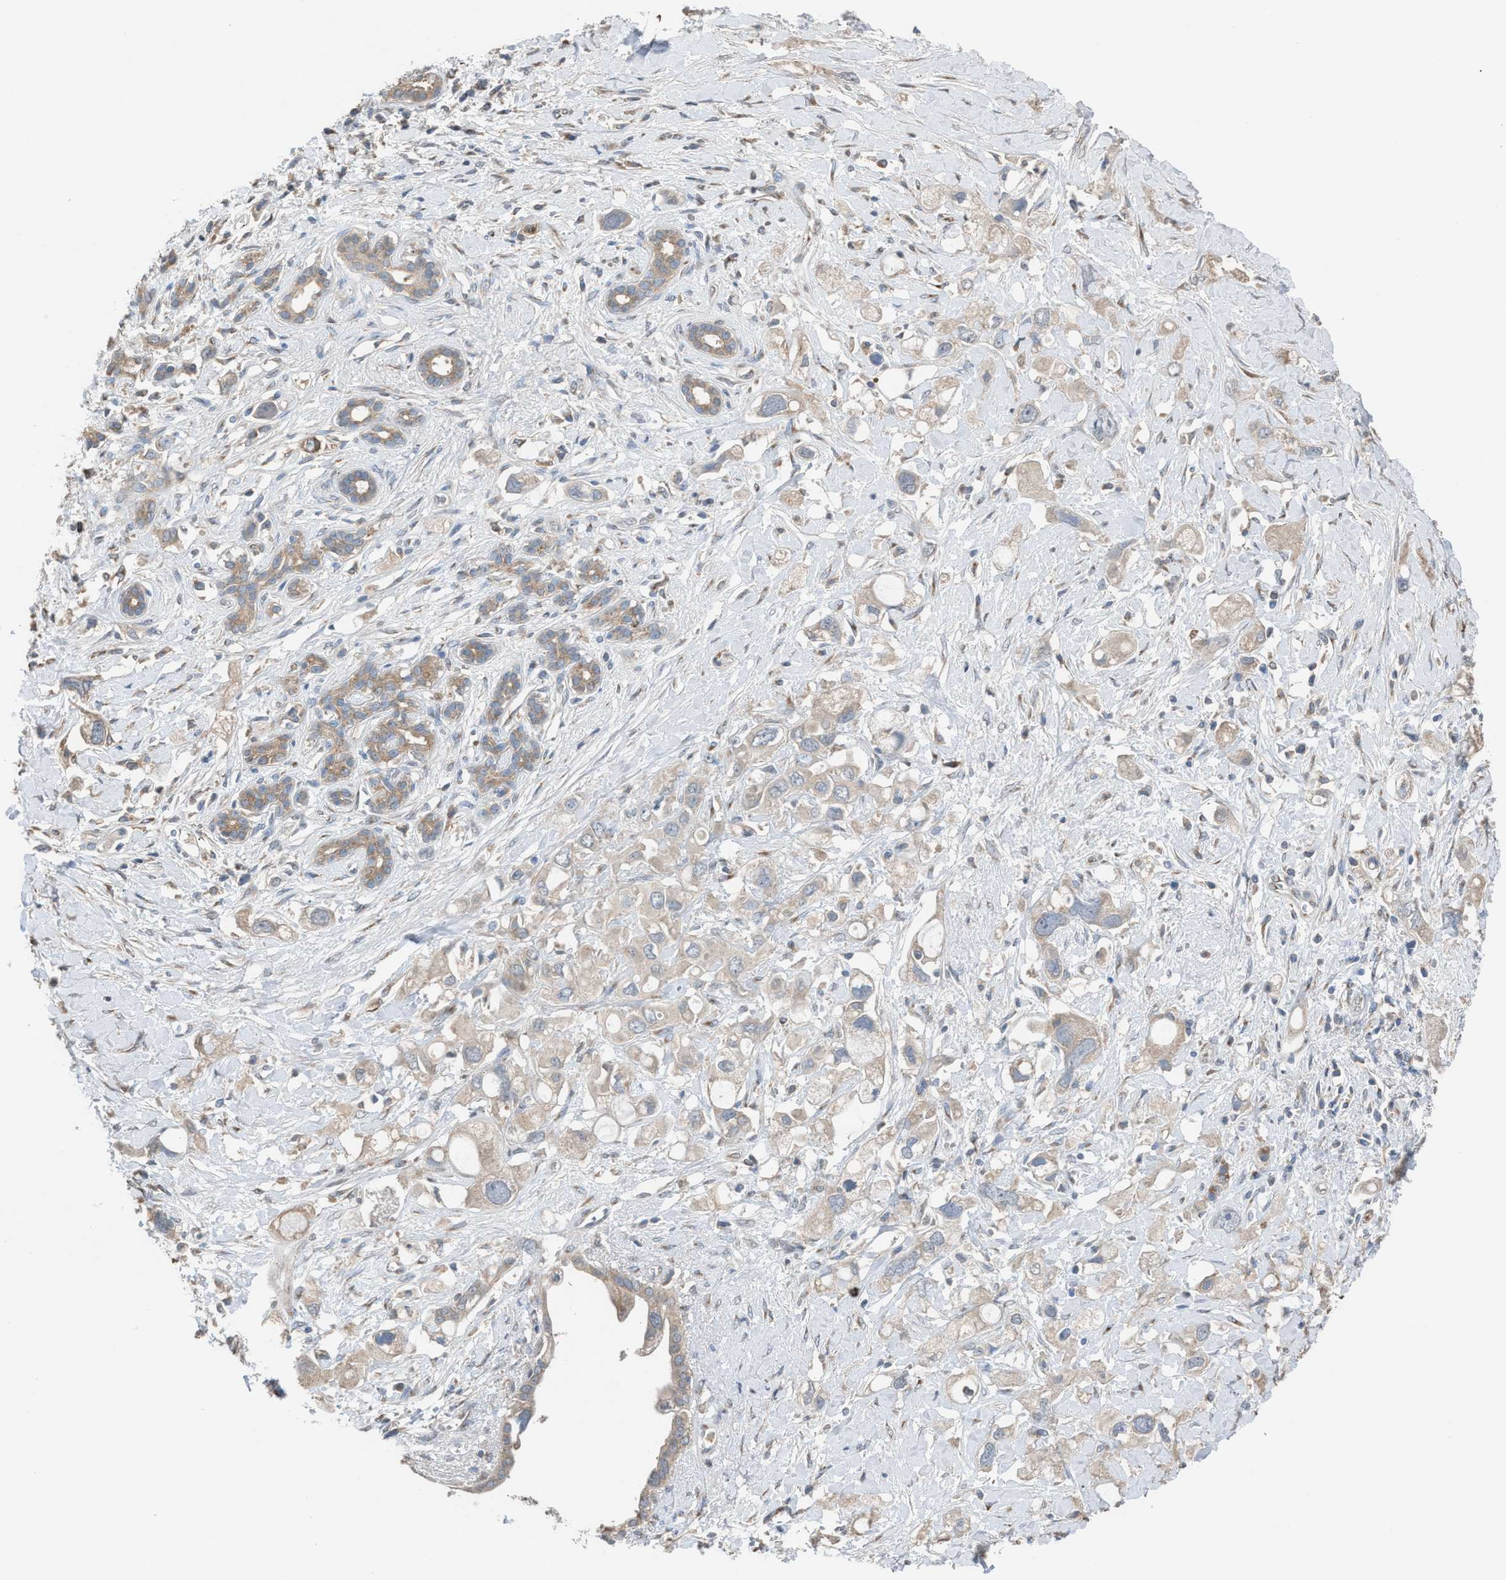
{"staining": {"intensity": "weak", "quantity": "25%-75%", "location": "cytoplasmic/membranous"}, "tissue": "pancreatic cancer", "cell_type": "Tumor cells", "image_type": "cancer", "snomed": [{"axis": "morphology", "description": "Adenocarcinoma, NOS"}, {"axis": "topography", "description": "Pancreas"}], "caption": "The immunohistochemical stain highlights weak cytoplasmic/membranous expression in tumor cells of pancreatic adenocarcinoma tissue.", "gene": "TPK1", "patient": {"sex": "female", "age": 56}}